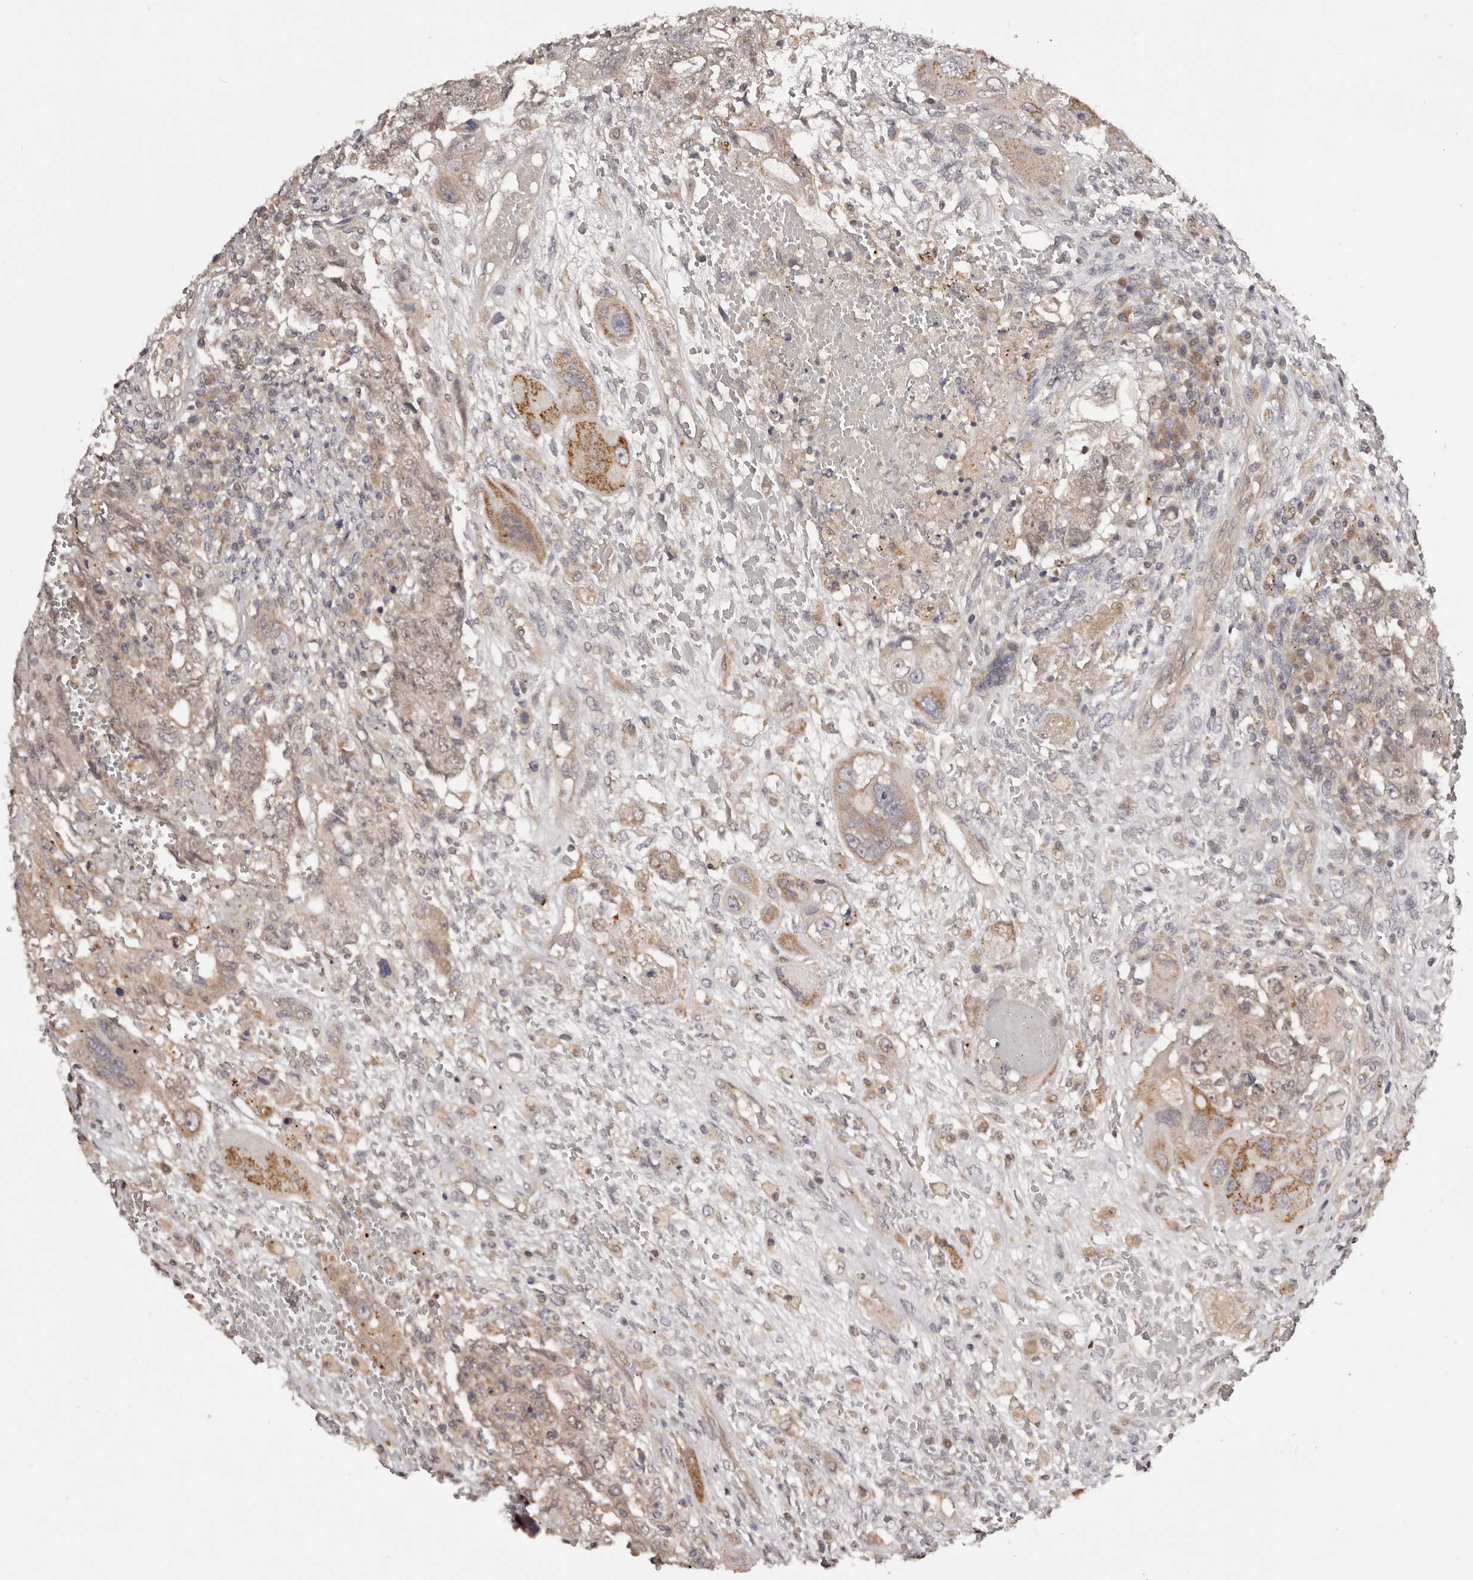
{"staining": {"intensity": "weak", "quantity": "25%-75%", "location": "cytoplasmic/membranous"}, "tissue": "testis cancer", "cell_type": "Tumor cells", "image_type": "cancer", "snomed": [{"axis": "morphology", "description": "Carcinoma, Embryonal, NOS"}, {"axis": "topography", "description": "Testis"}], "caption": "This micrograph demonstrates immunohistochemistry staining of human testis embryonal carcinoma, with low weak cytoplasmic/membranous expression in approximately 25%-75% of tumor cells.", "gene": "MDP1", "patient": {"sex": "male", "age": 26}}